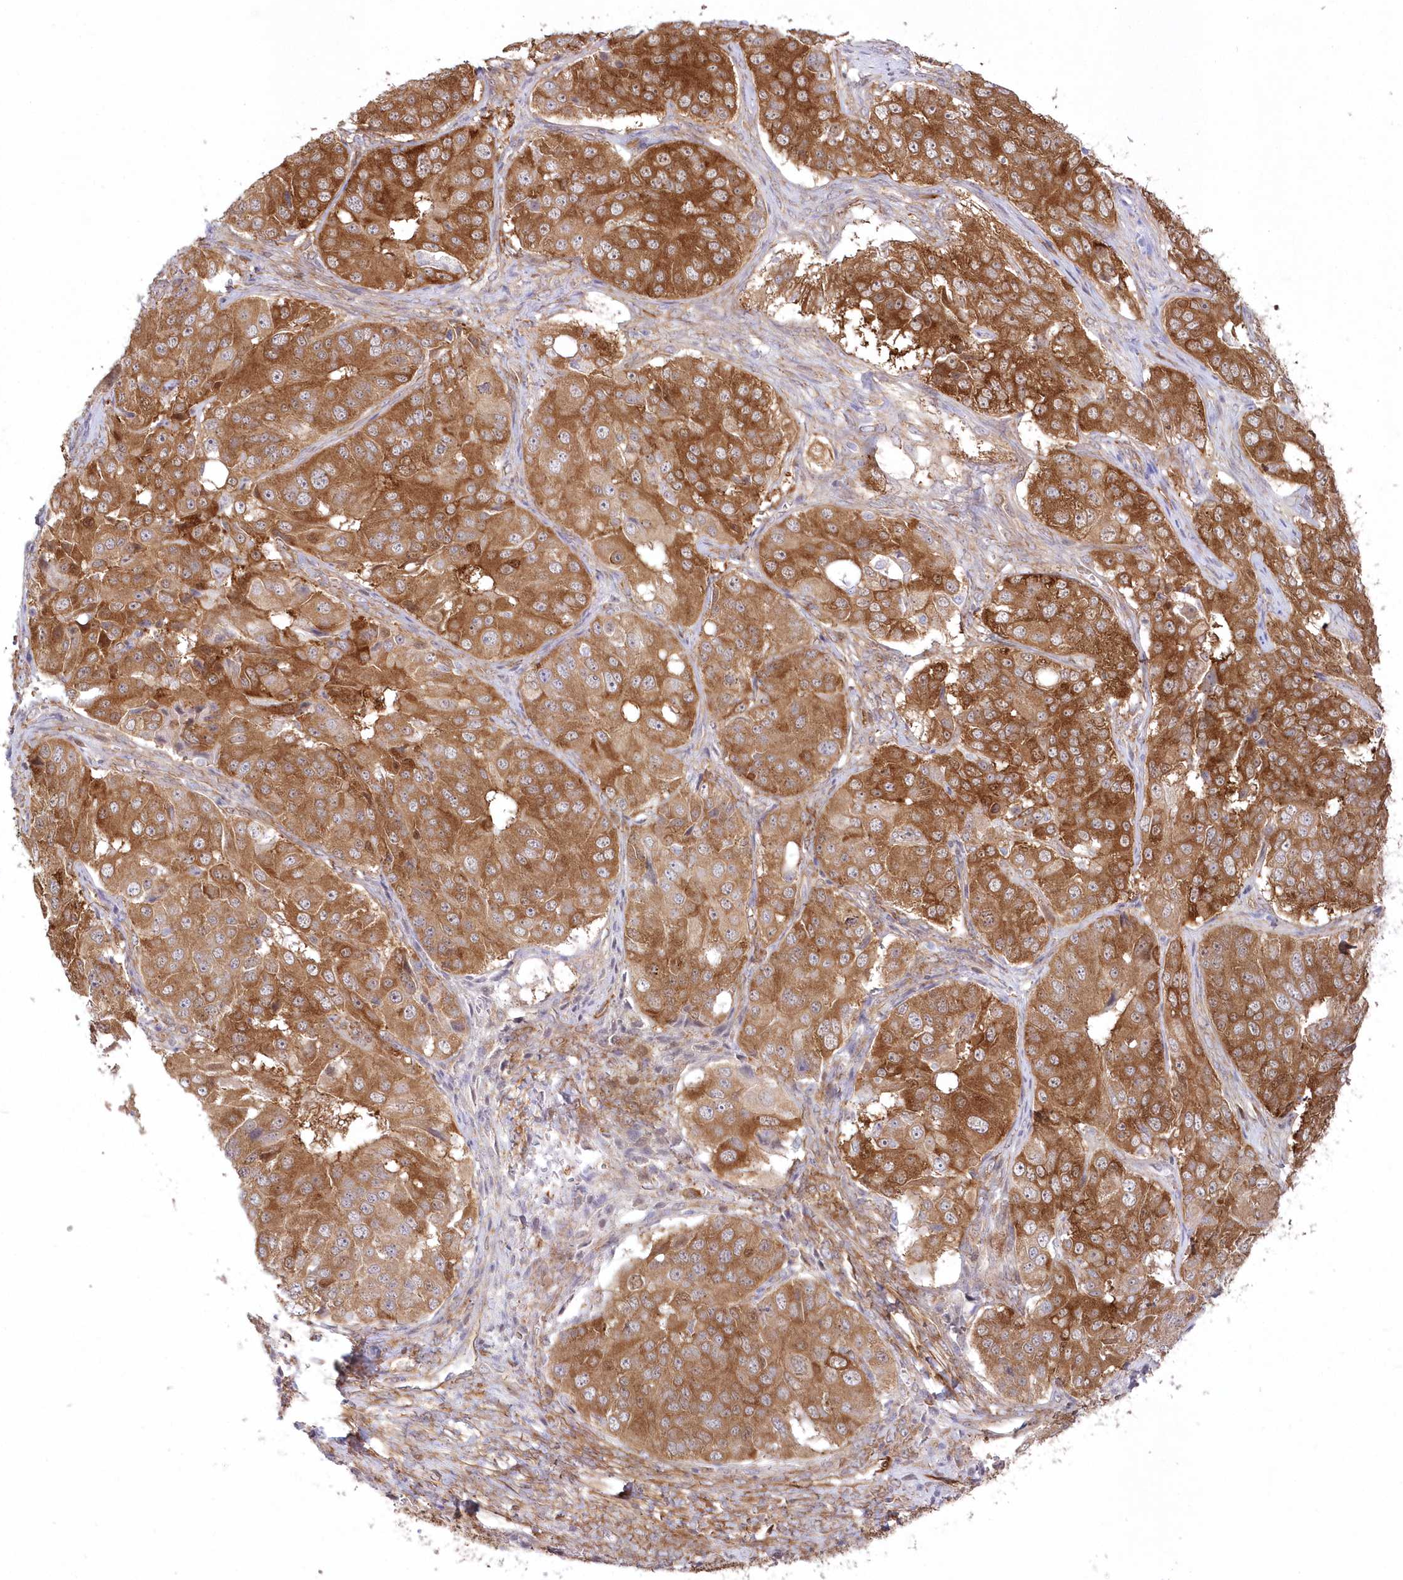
{"staining": {"intensity": "strong", "quantity": ">75%", "location": "cytoplasmic/membranous"}, "tissue": "ovarian cancer", "cell_type": "Tumor cells", "image_type": "cancer", "snomed": [{"axis": "morphology", "description": "Carcinoma, endometroid"}, {"axis": "topography", "description": "Ovary"}], "caption": "DAB (3,3'-diaminobenzidine) immunohistochemical staining of ovarian cancer exhibits strong cytoplasmic/membranous protein positivity in approximately >75% of tumor cells.", "gene": "SH3PXD2B", "patient": {"sex": "female", "age": 51}}